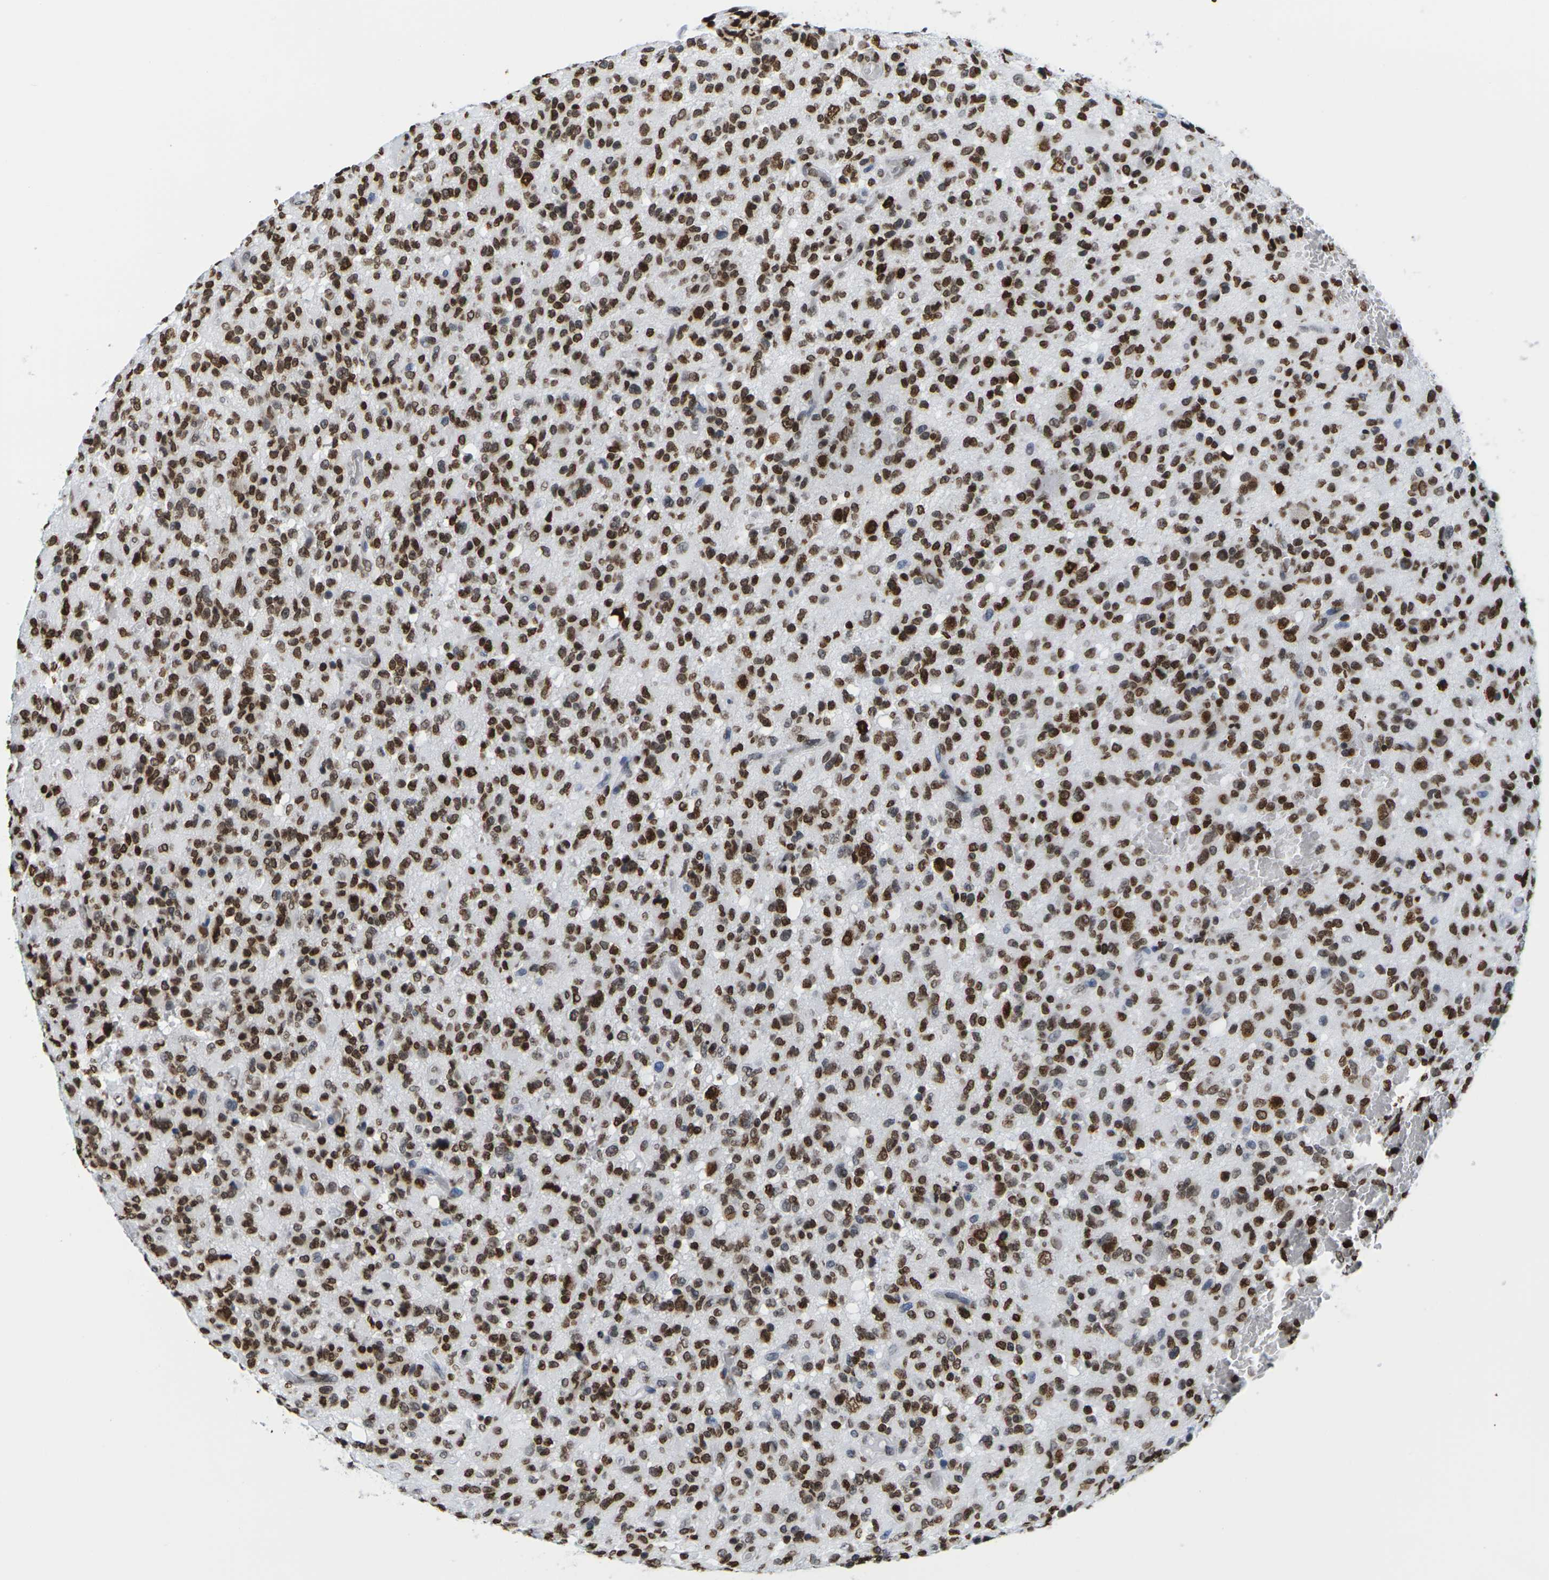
{"staining": {"intensity": "strong", "quantity": ">75%", "location": "nuclear"}, "tissue": "glioma", "cell_type": "Tumor cells", "image_type": "cancer", "snomed": [{"axis": "morphology", "description": "Glioma, malignant, High grade"}, {"axis": "topography", "description": "Brain"}], "caption": "Strong nuclear protein positivity is appreciated in about >75% of tumor cells in glioma.", "gene": "H2AC21", "patient": {"sex": "male", "age": 71}}